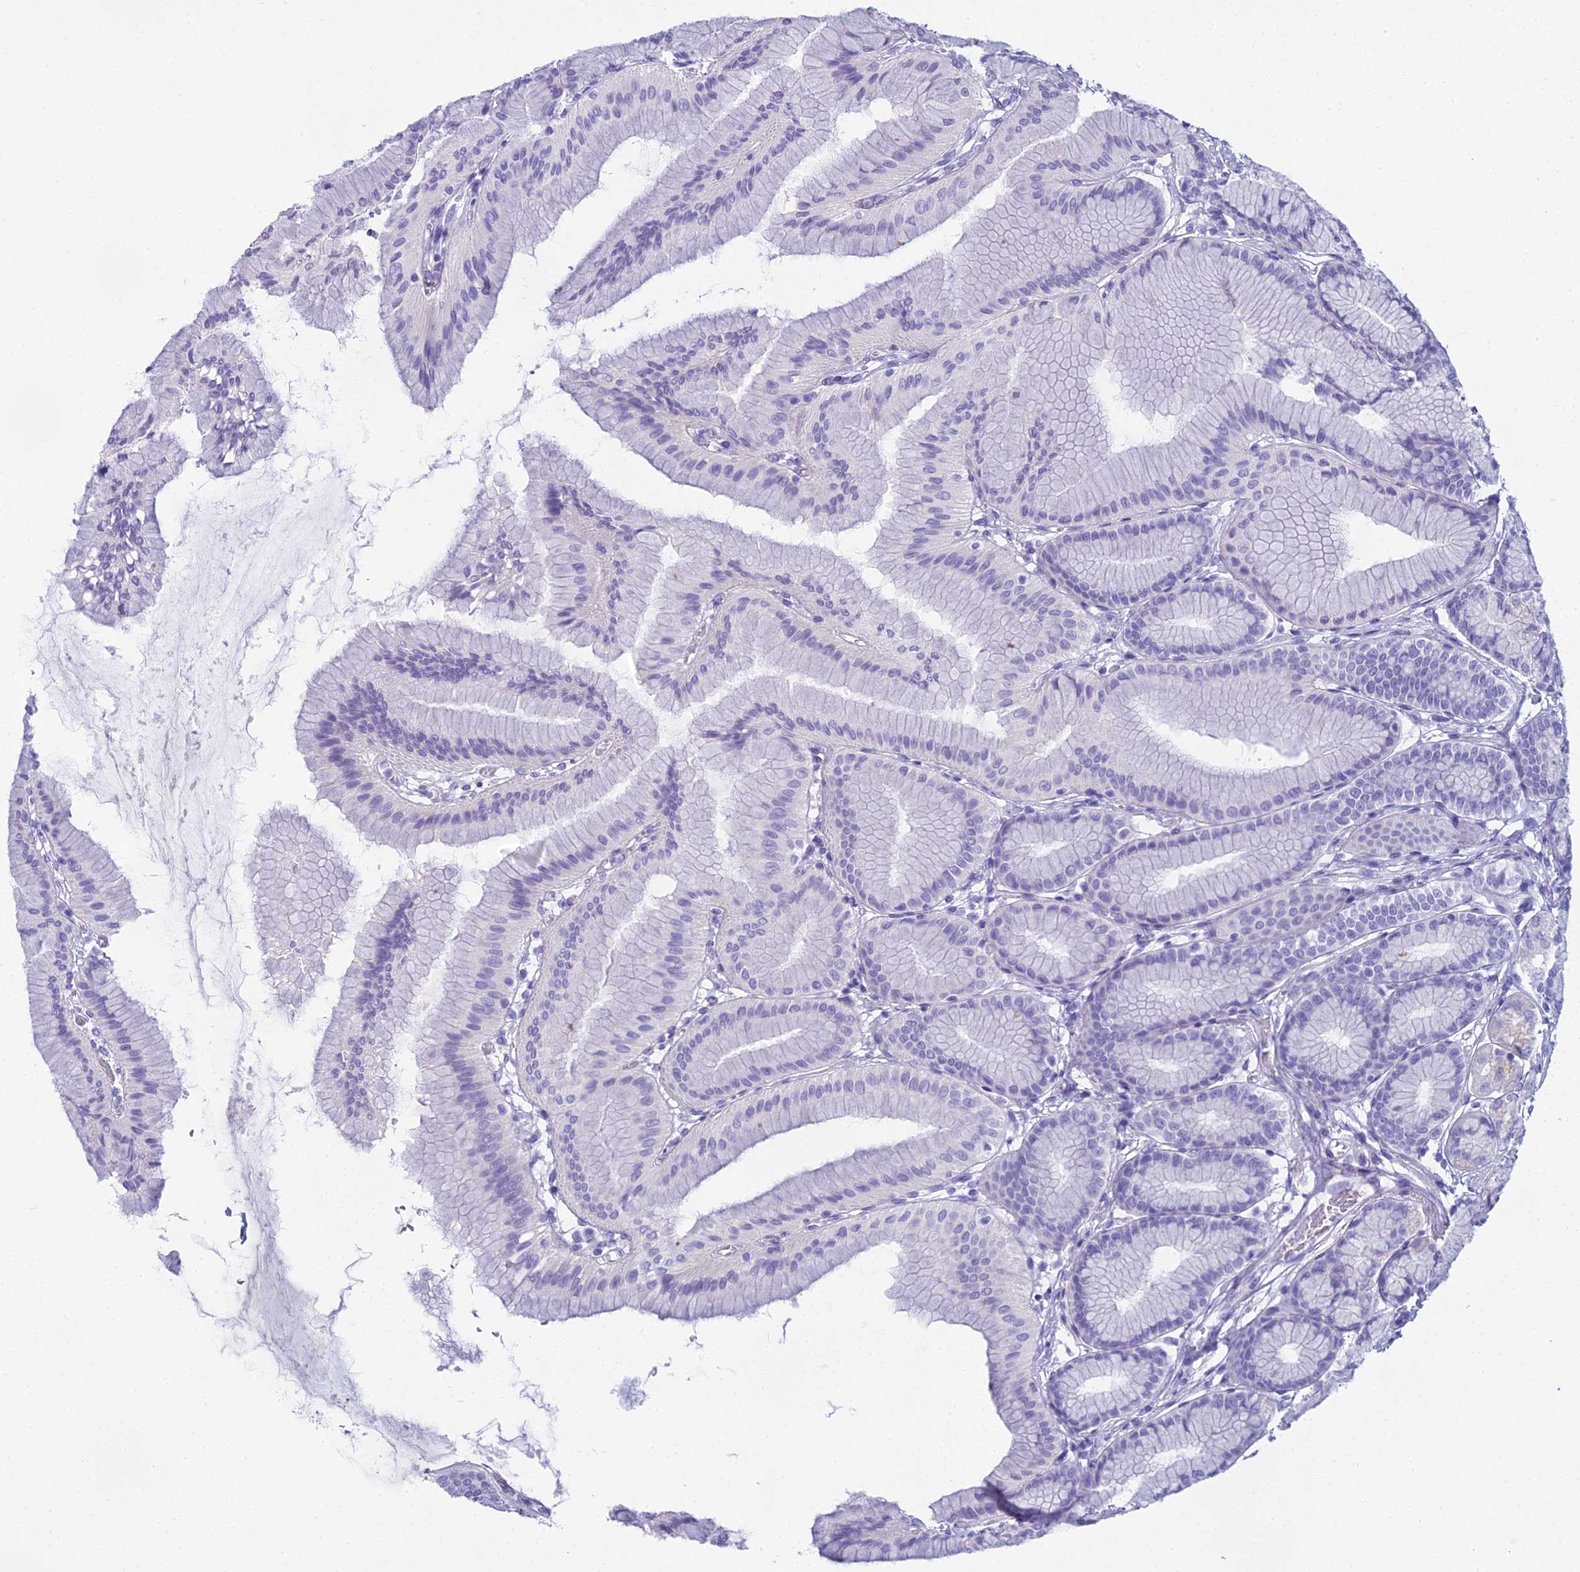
{"staining": {"intensity": "negative", "quantity": "none", "location": "none"}, "tissue": "stomach", "cell_type": "Glandular cells", "image_type": "normal", "snomed": [{"axis": "morphology", "description": "Normal tissue, NOS"}, {"axis": "morphology", "description": "Adenocarcinoma, NOS"}, {"axis": "morphology", "description": "Adenocarcinoma, High grade"}, {"axis": "topography", "description": "Stomach, upper"}, {"axis": "topography", "description": "Stomach"}], "caption": "Stomach was stained to show a protein in brown. There is no significant positivity in glandular cells. (DAB (3,3'-diaminobenzidine) IHC with hematoxylin counter stain).", "gene": "UNC80", "patient": {"sex": "female", "age": 65}}